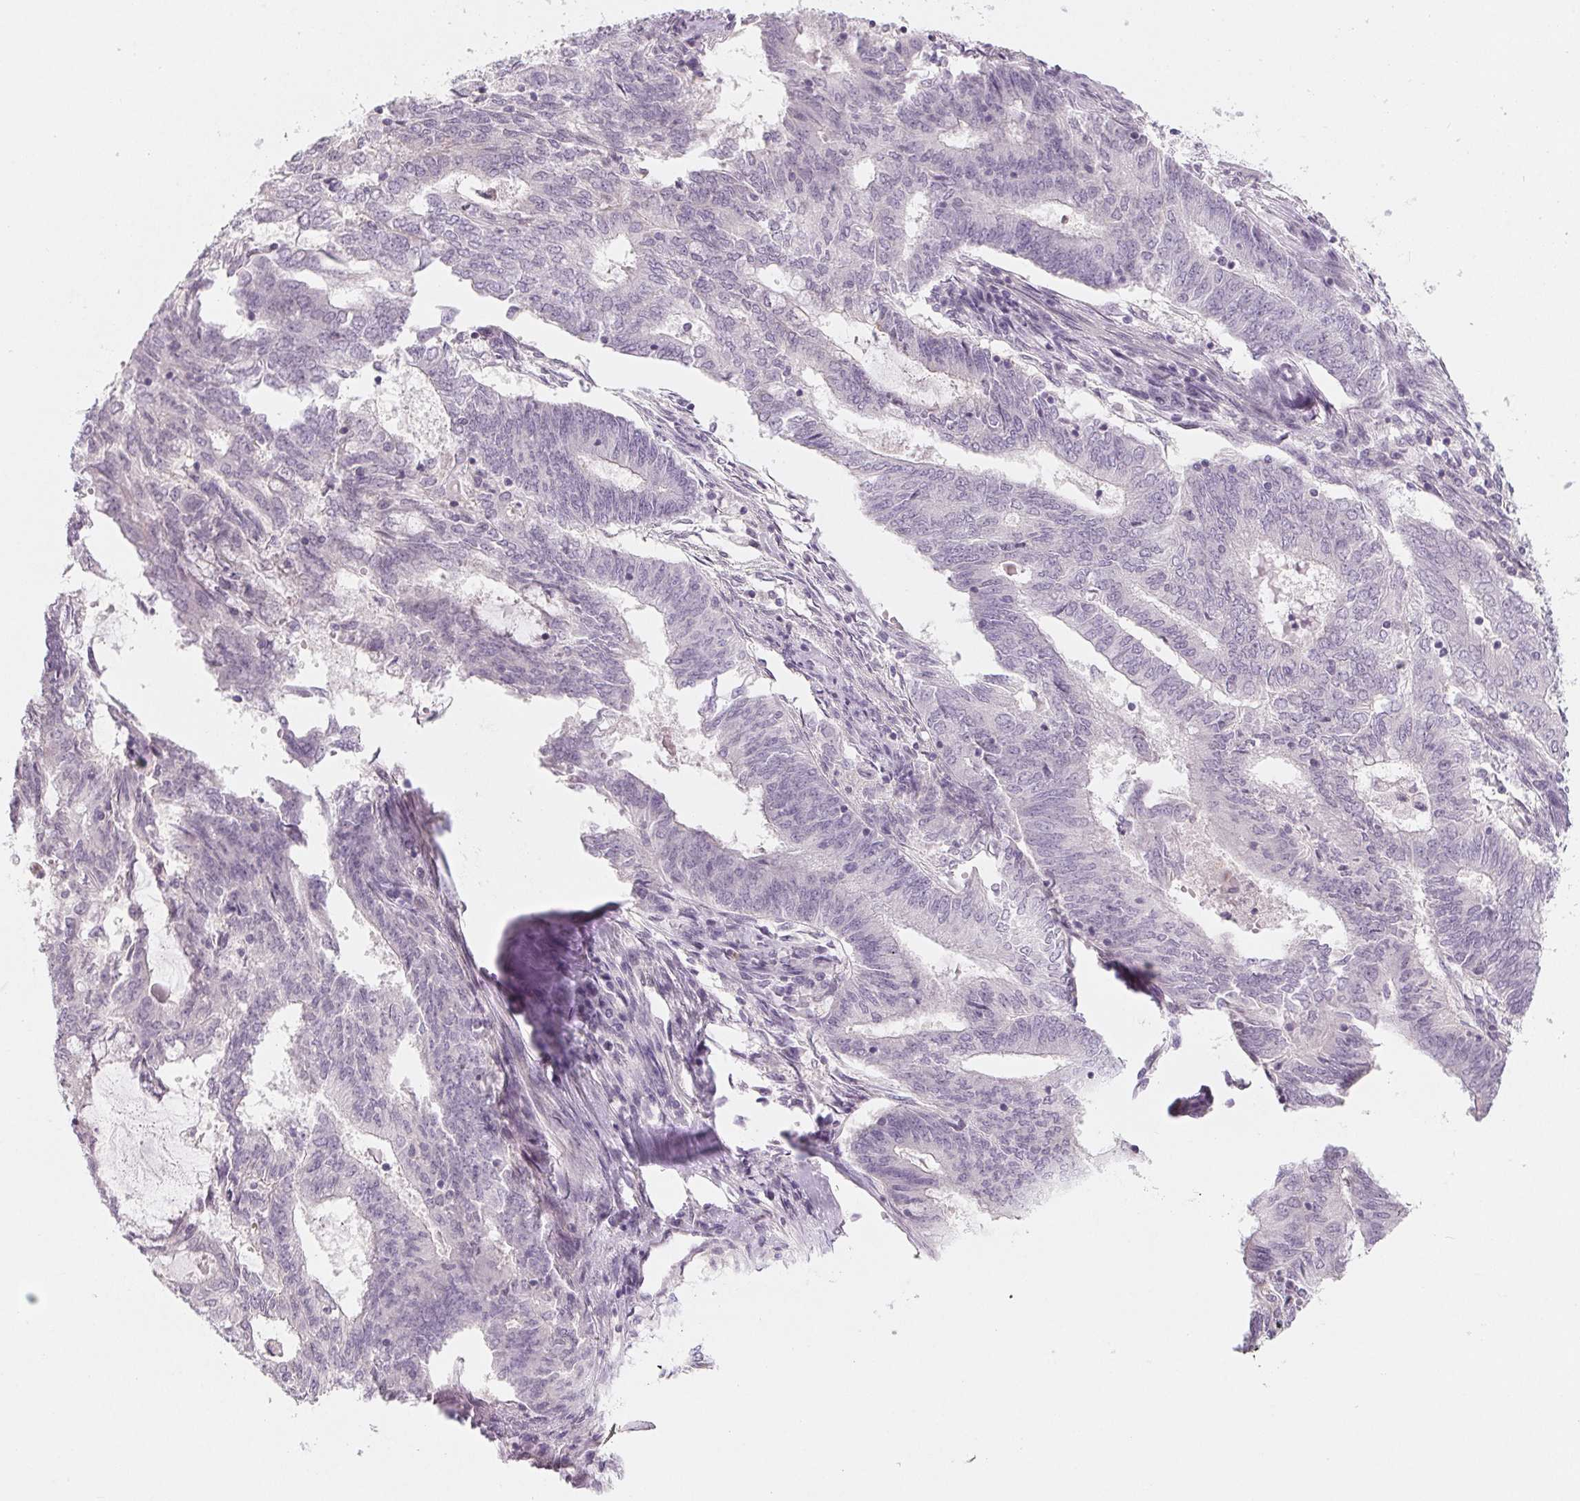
{"staining": {"intensity": "negative", "quantity": "none", "location": "none"}, "tissue": "endometrial cancer", "cell_type": "Tumor cells", "image_type": "cancer", "snomed": [{"axis": "morphology", "description": "Adenocarcinoma, NOS"}, {"axis": "topography", "description": "Endometrium"}], "caption": "The immunohistochemistry photomicrograph has no significant expression in tumor cells of adenocarcinoma (endometrial) tissue. (Brightfield microscopy of DAB (3,3'-diaminobenzidine) immunohistochemistry at high magnification).", "gene": "CFC1", "patient": {"sex": "female", "age": 62}}